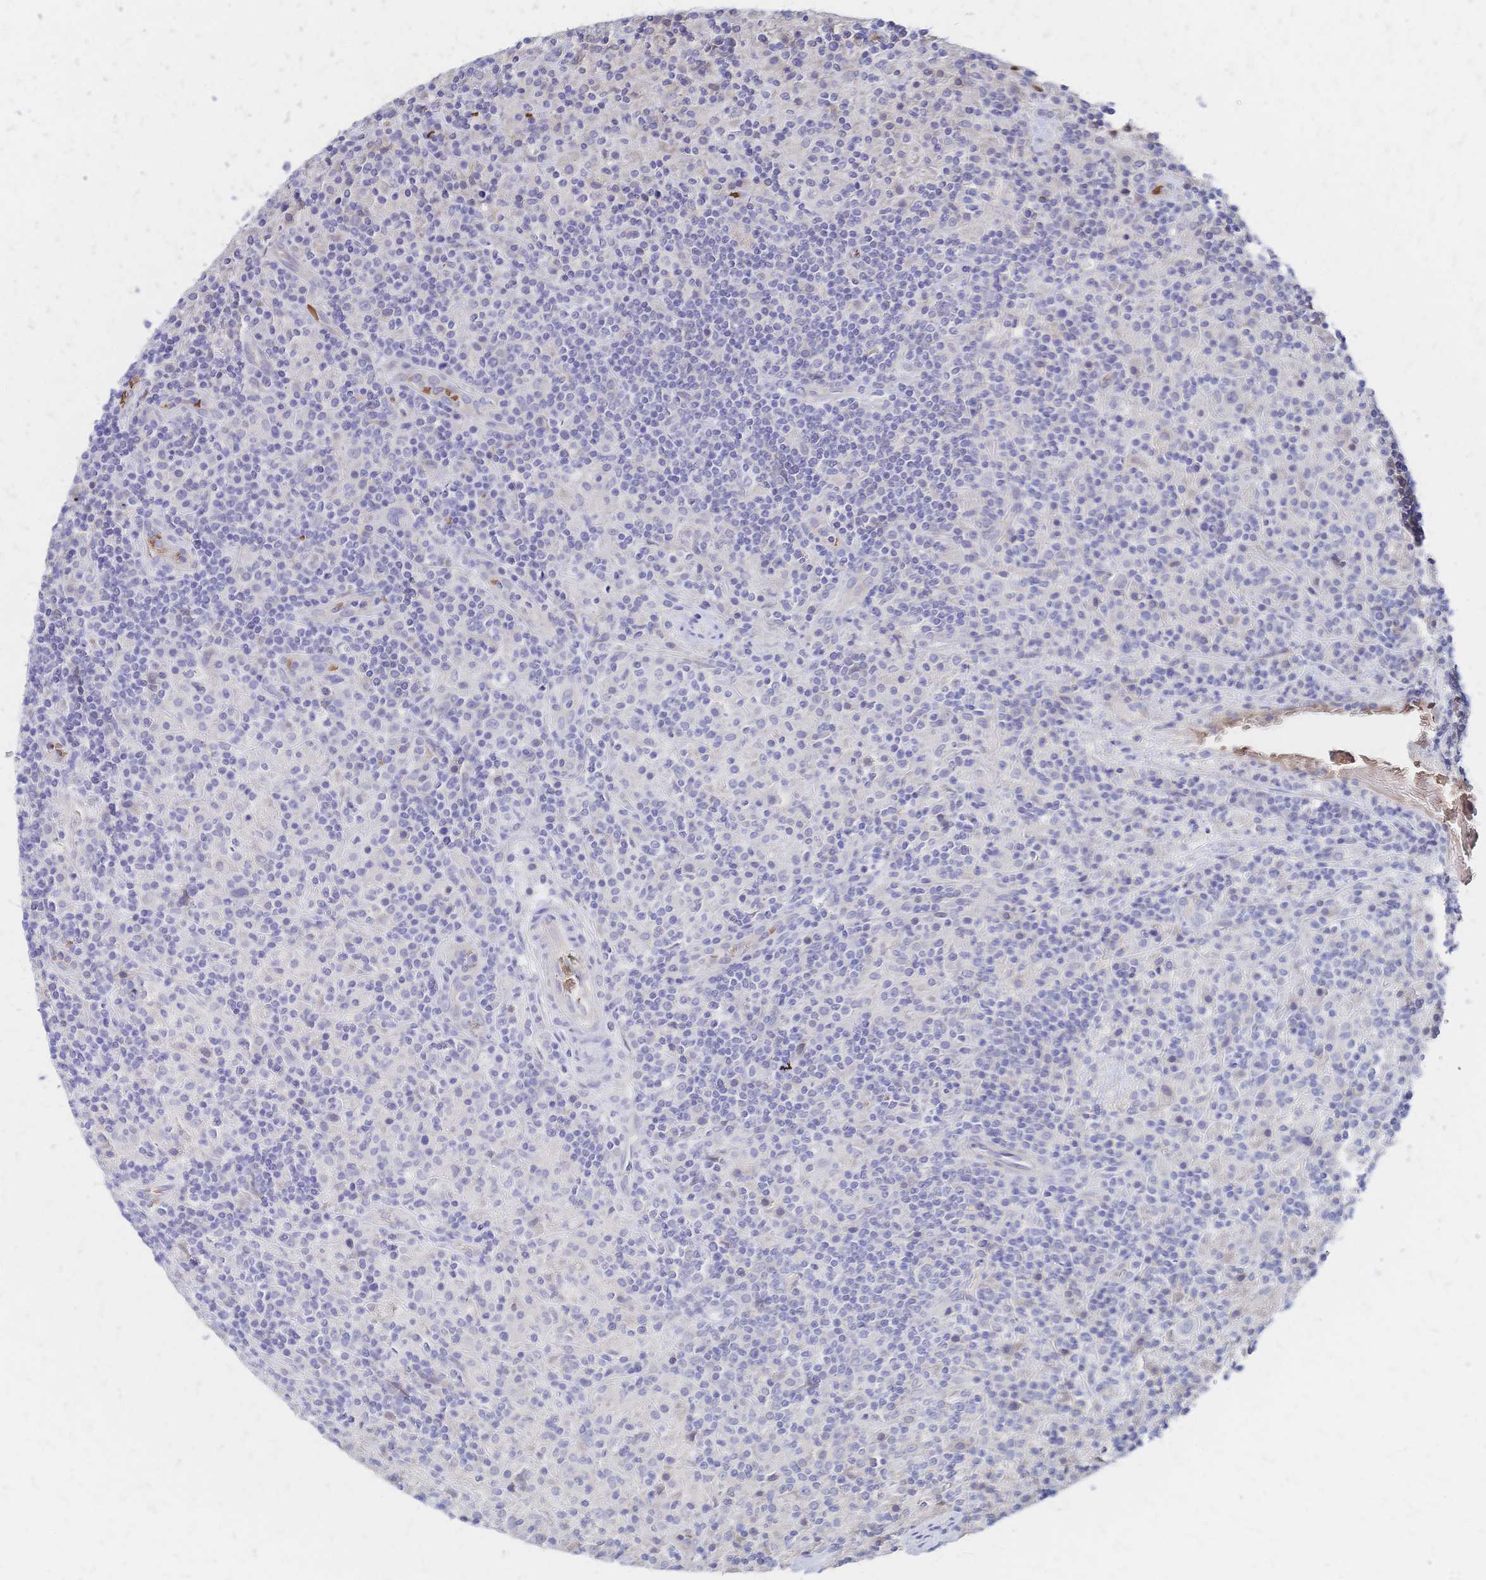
{"staining": {"intensity": "negative", "quantity": "none", "location": "none"}, "tissue": "lymphoma", "cell_type": "Tumor cells", "image_type": "cancer", "snomed": [{"axis": "morphology", "description": "Hodgkin's disease, NOS"}, {"axis": "topography", "description": "Lymph node"}], "caption": "This is a histopathology image of immunohistochemistry staining of Hodgkin's disease, which shows no expression in tumor cells.", "gene": "SLC5A1", "patient": {"sex": "male", "age": 70}}